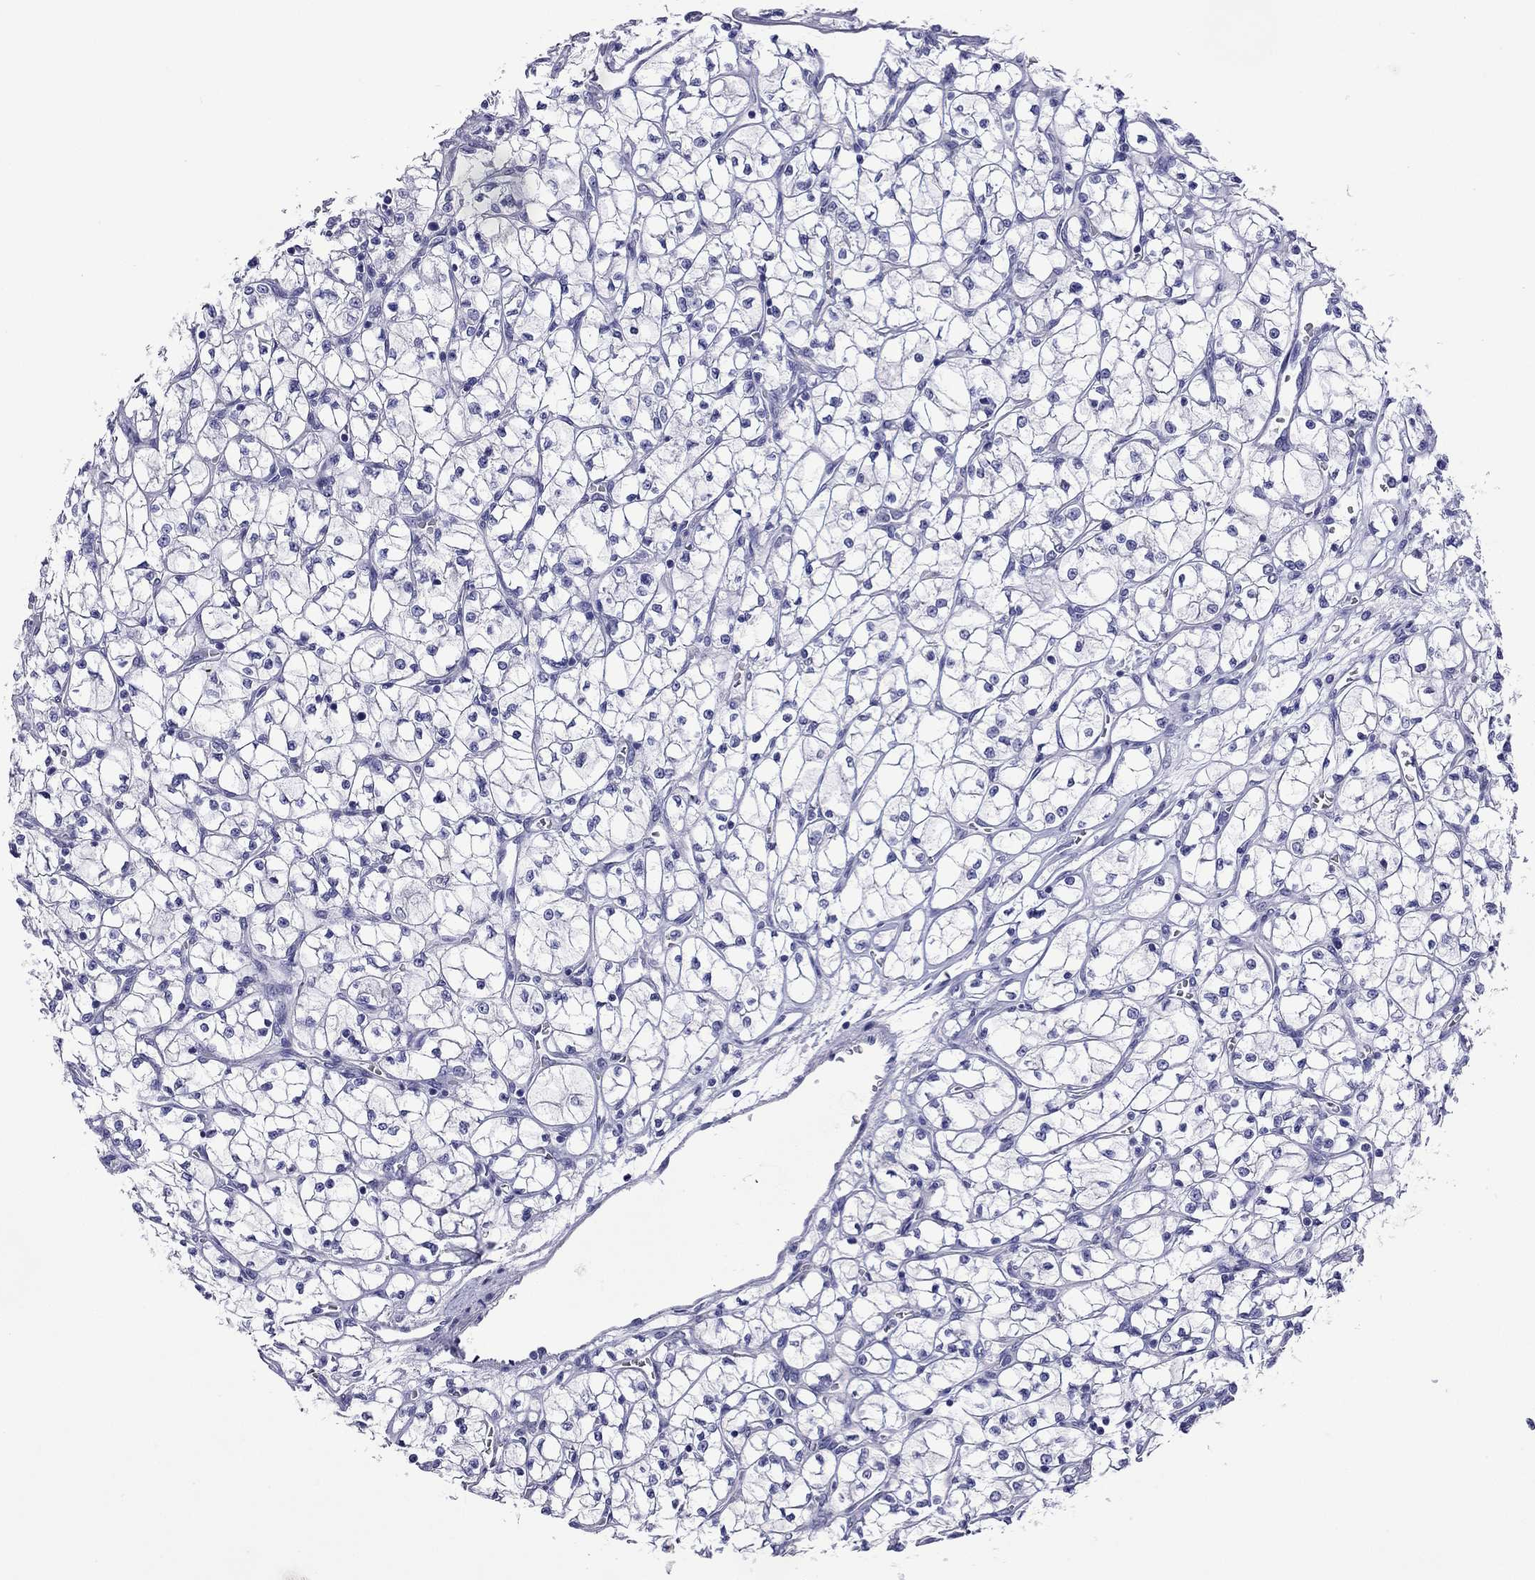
{"staining": {"intensity": "negative", "quantity": "none", "location": "none"}, "tissue": "renal cancer", "cell_type": "Tumor cells", "image_type": "cancer", "snomed": [{"axis": "morphology", "description": "Adenocarcinoma, NOS"}, {"axis": "topography", "description": "Kidney"}], "caption": "Tumor cells are negative for brown protein staining in renal cancer. The staining was performed using DAB (3,3'-diaminobenzidine) to visualize the protein expression in brown, while the nuclei were stained in blue with hematoxylin (Magnification: 20x).", "gene": "KIAA2012", "patient": {"sex": "female", "age": 64}}